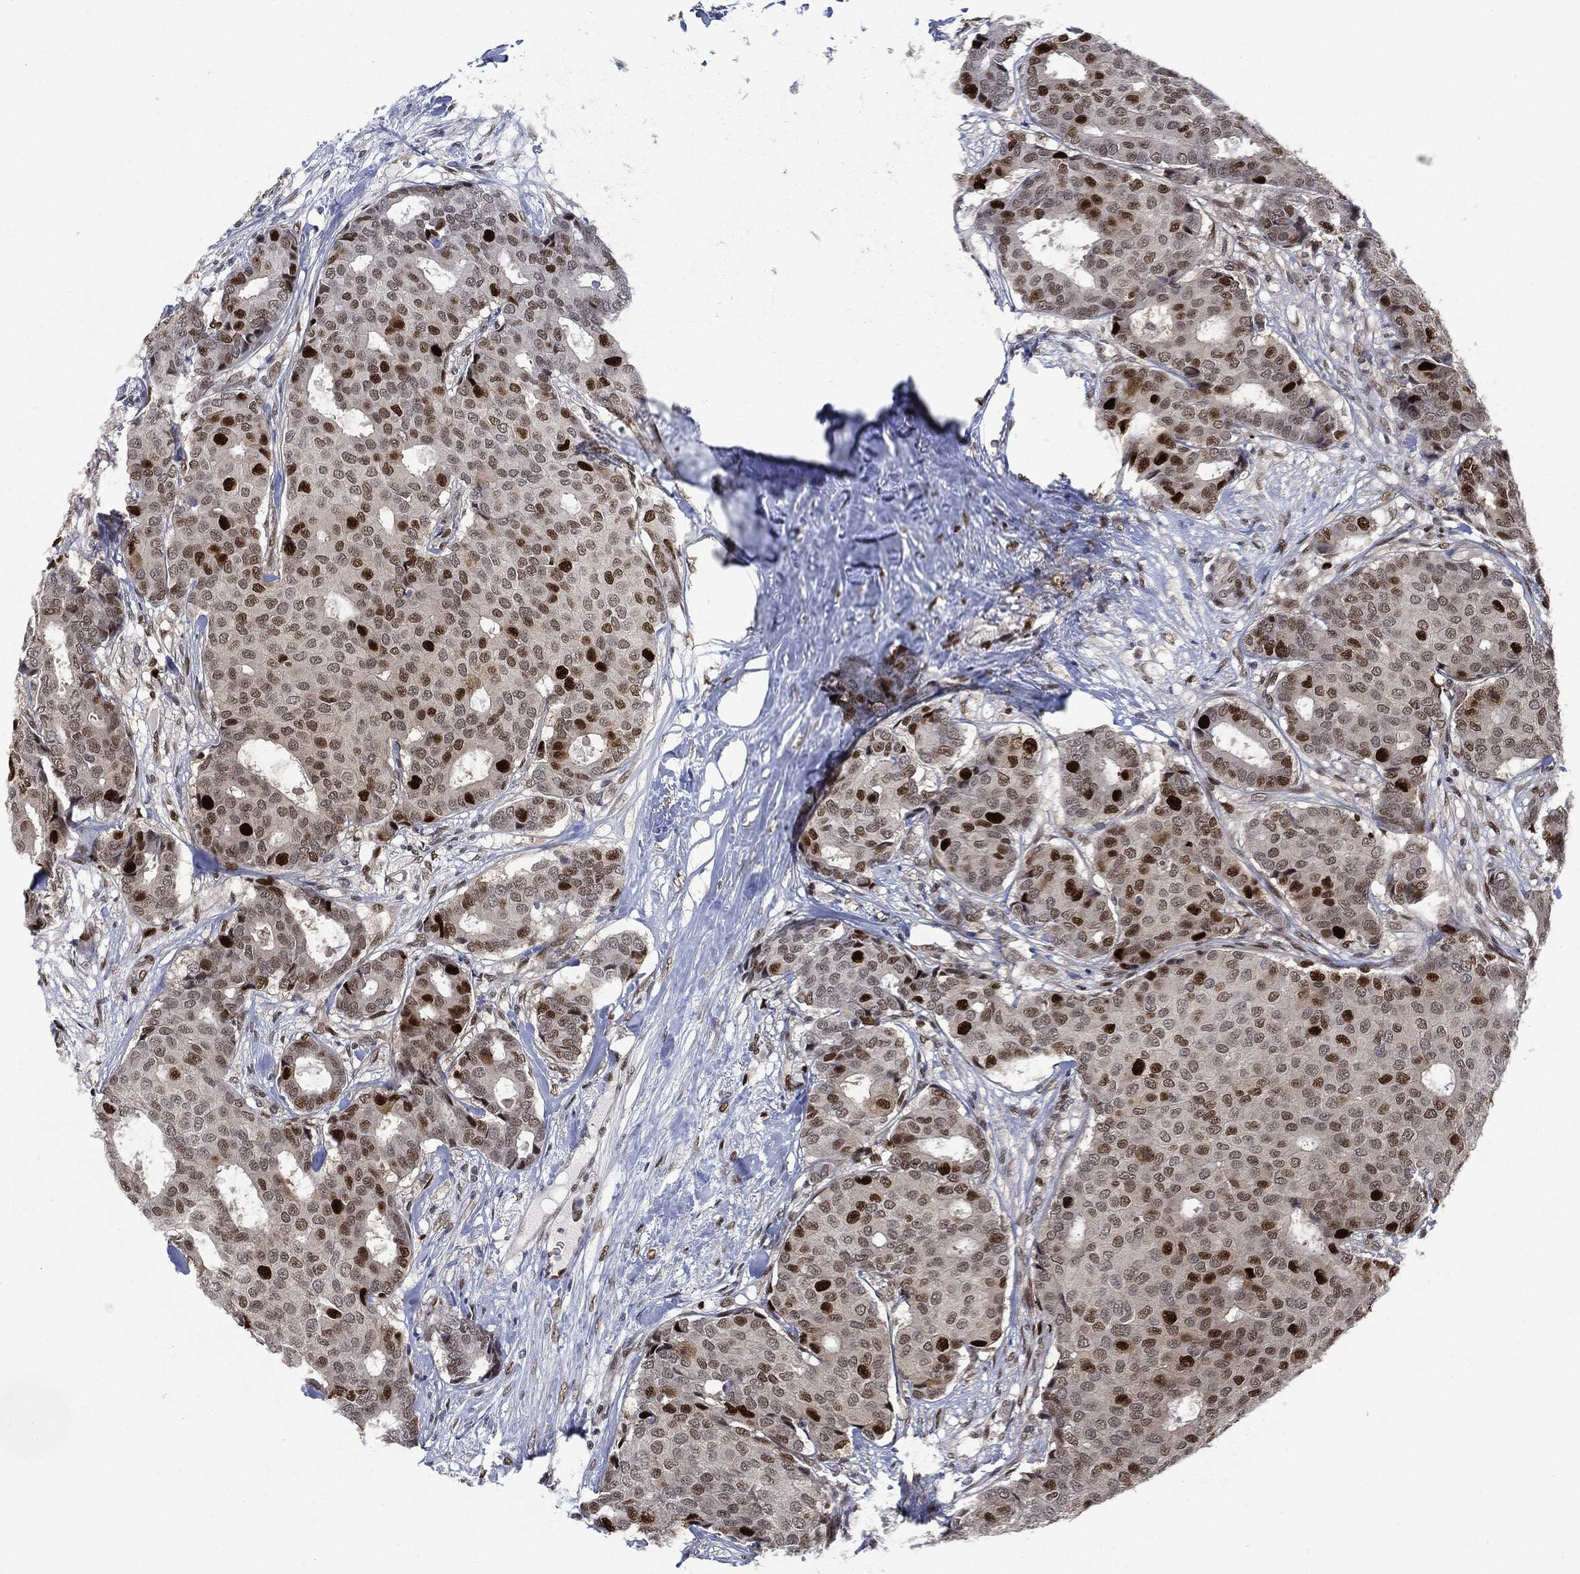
{"staining": {"intensity": "strong", "quantity": "<25%", "location": "nuclear"}, "tissue": "breast cancer", "cell_type": "Tumor cells", "image_type": "cancer", "snomed": [{"axis": "morphology", "description": "Duct carcinoma"}, {"axis": "topography", "description": "Breast"}], "caption": "The immunohistochemical stain shows strong nuclear staining in tumor cells of intraductal carcinoma (breast) tissue.", "gene": "PCNA", "patient": {"sex": "female", "age": 75}}